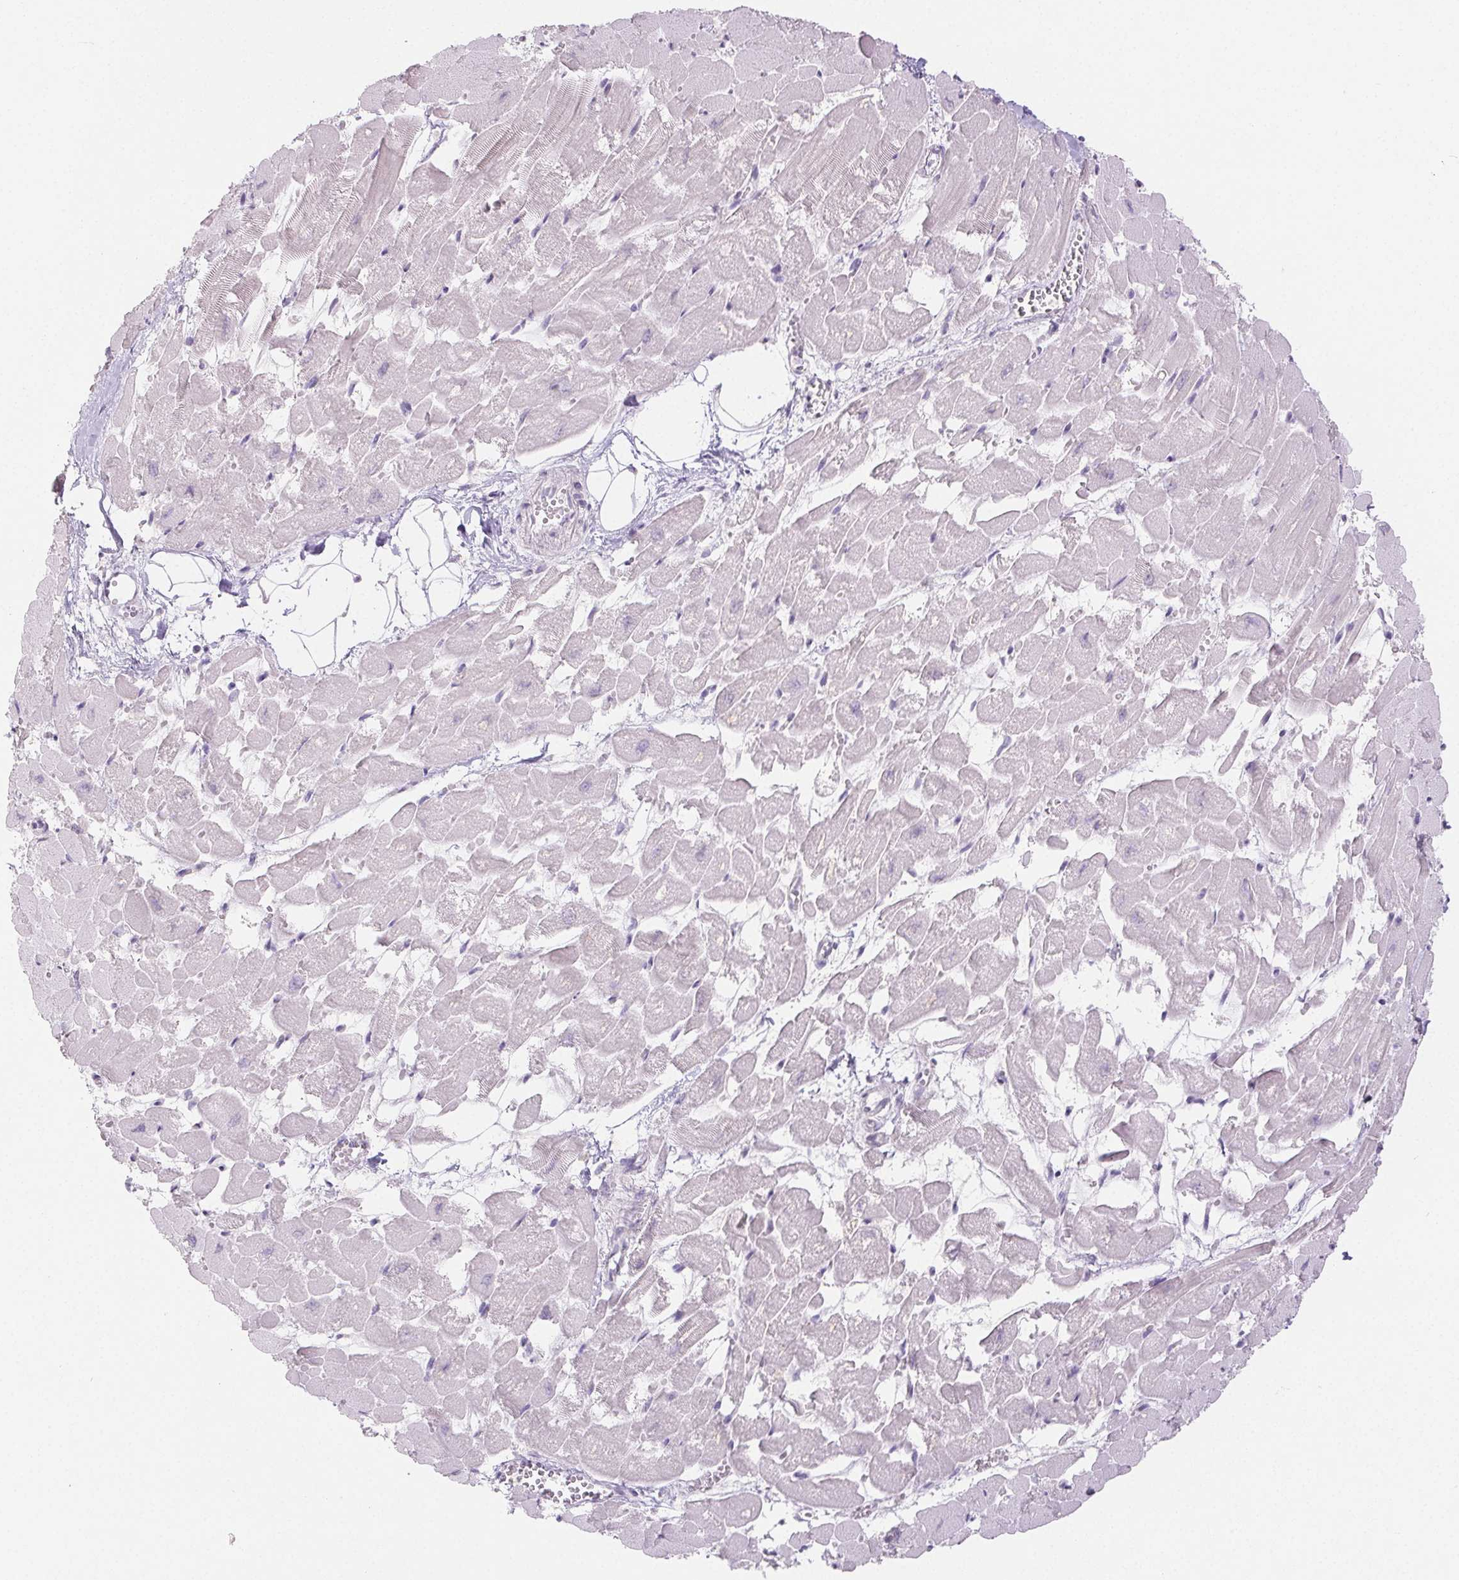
{"staining": {"intensity": "negative", "quantity": "none", "location": "none"}, "tissue": "heart muscle", "cell_type": "Cardiomyocytes", "image_type": "normal", "snomed": [{"axis": "morphology", "description": "Normal tissue, NOS"}, {"axis": "topography", "description": "Heart"}], "caption": "Cardiomyocytes show no significant staining in normal heart muscle. The staining was performed using DAB to visualize the protein expression in brown, while the nuclei were stained in blue with hematoxylin (Magnification: 20x).", "gene": "PI3", "patient": {"sex": "female", "age": 52}}